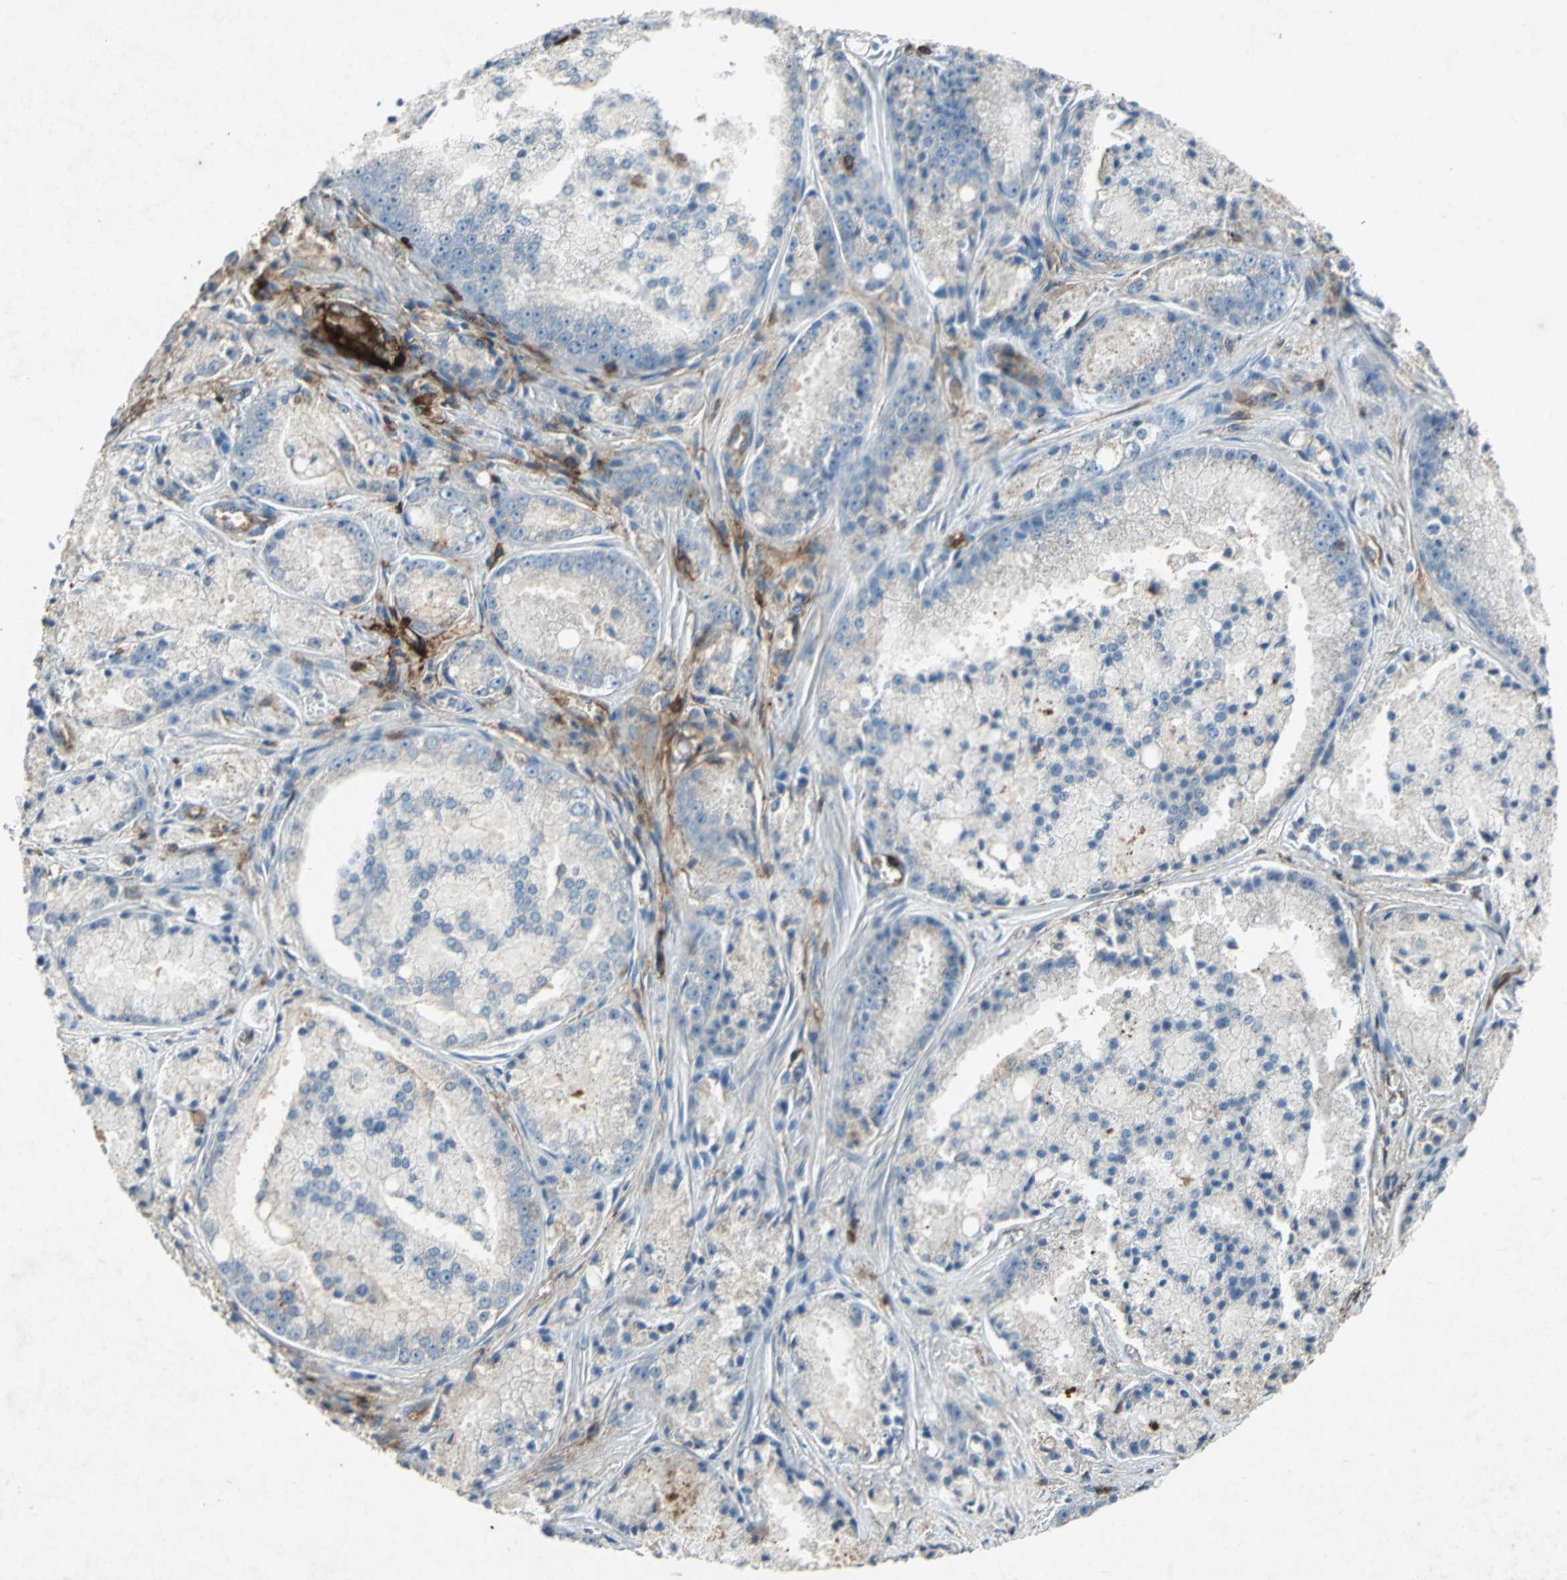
{"staining": {"intensity": "negative", "quantity": "none", "location": "none"}, "tissue": "prostate cancer", "cell_type": "Tumor cells", "image_type": "cancer", "snomed": [{"axis": "morphology", "description": "Adenocarcinoma, Low grade"}, {"axis": "topography", "description": "Prostate"}], "caption": "This is a histopathology image of IHC staining of low-grade adenocarcinoma (prostate), which shows no positivity in tumor cells.", "gene": "CCR6", "patient": {"sex": "male", "age": 64}}